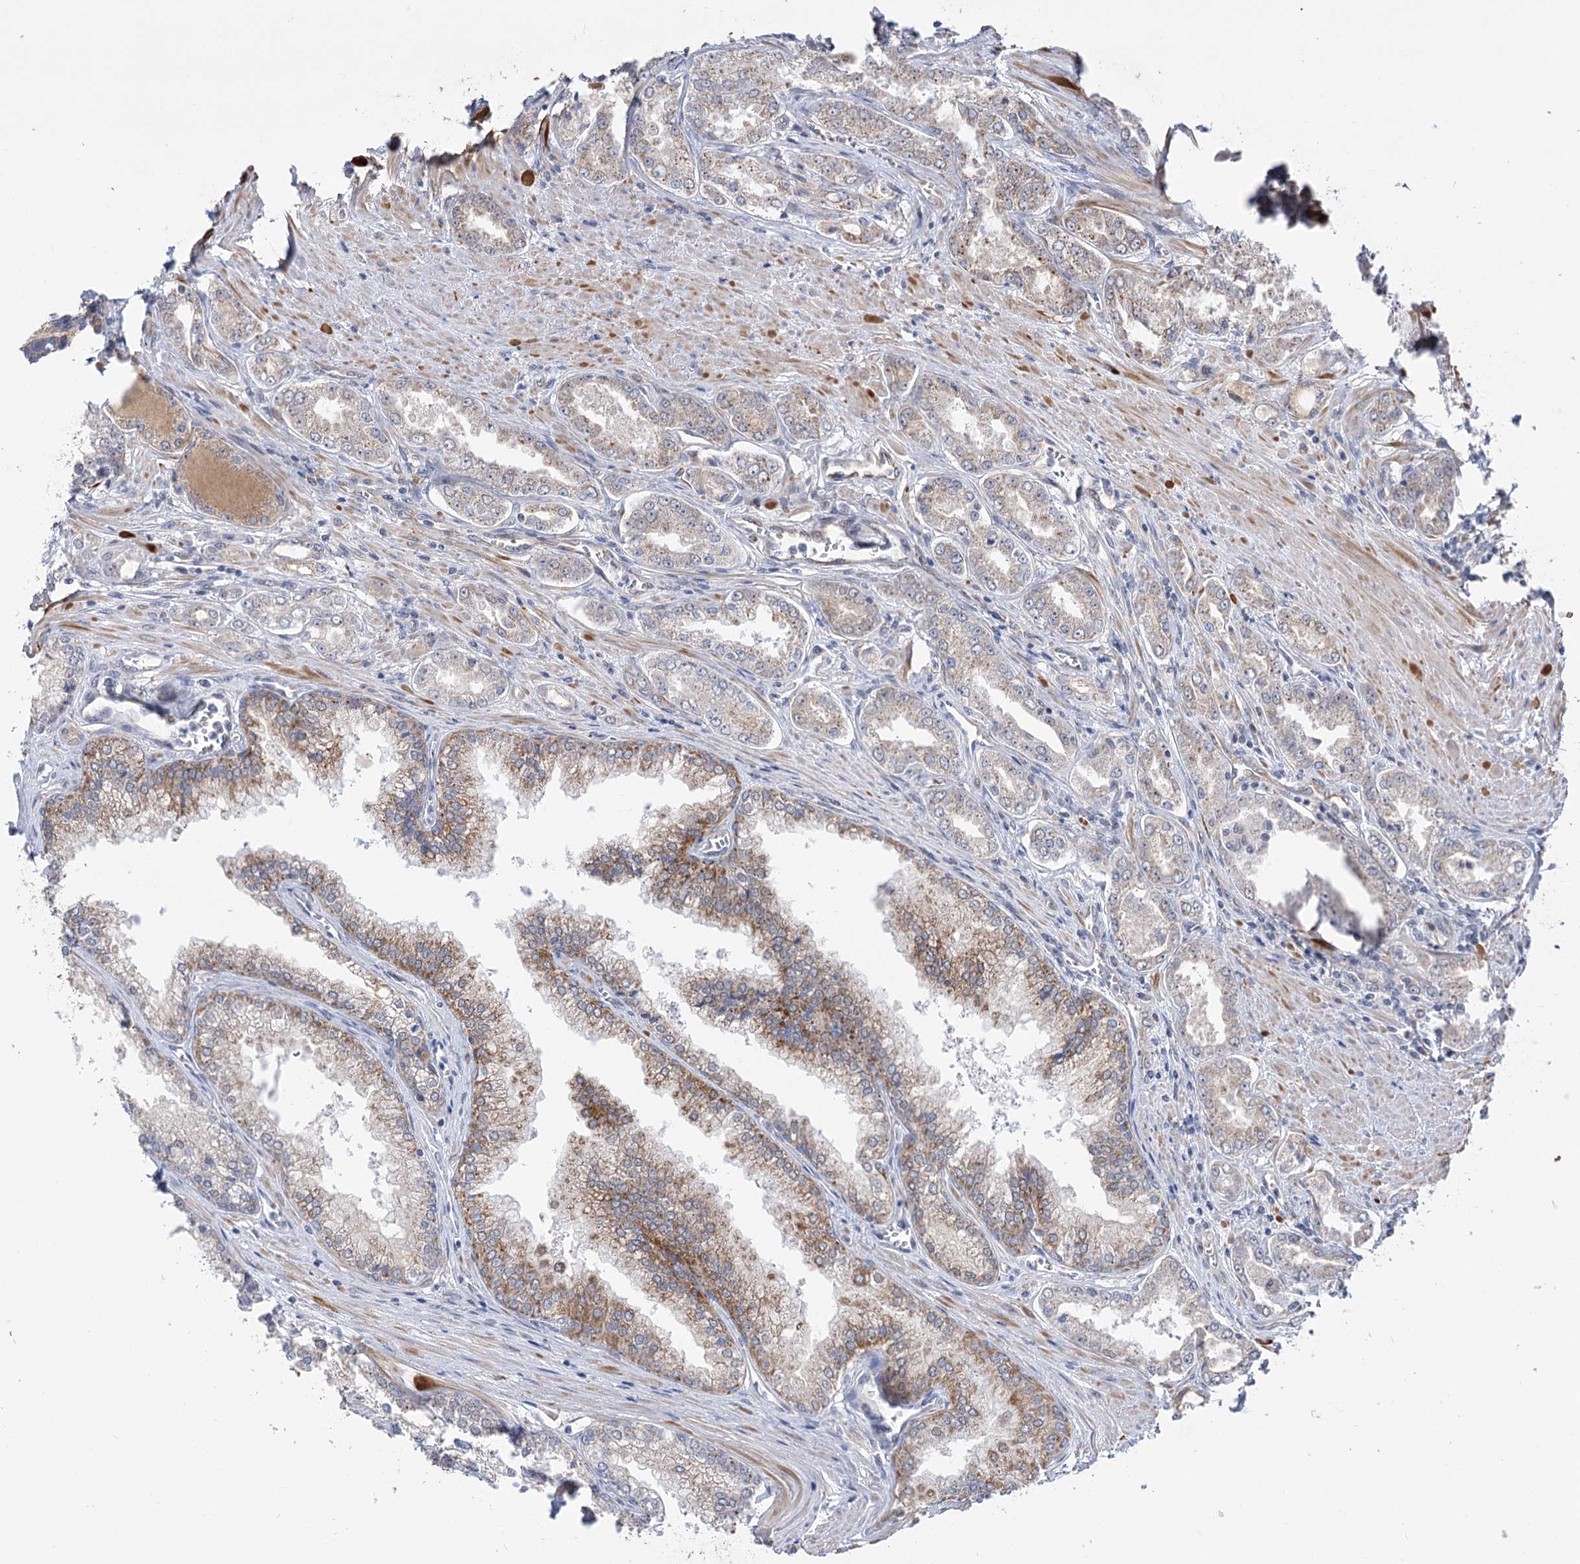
{"staining": {"intensity": "weak", "quantity": "25%-75%", "location": "cytoplasmic/membranous"}, "tissue": "prostate cancer", "cell_type": "Tumor cells", "image_type": "cancer", "snomed": [{"axis": "morphology", "description": "Adenocarcinoma, High grade"}, {"axis": "topography", "description": "Prostate"}], "caption": "The histopathology image demonstrates a brown stain indicating the presence of a protein in the cytoplasmic/membranous of tumor cells in prostate cancer. (Stains: DAB in brown, nuclei in blue, Microscopy: brightfield microscopy at high magnification).", "gene": "ECHDC3", "patient": {"sex": "male", "age": 72}}